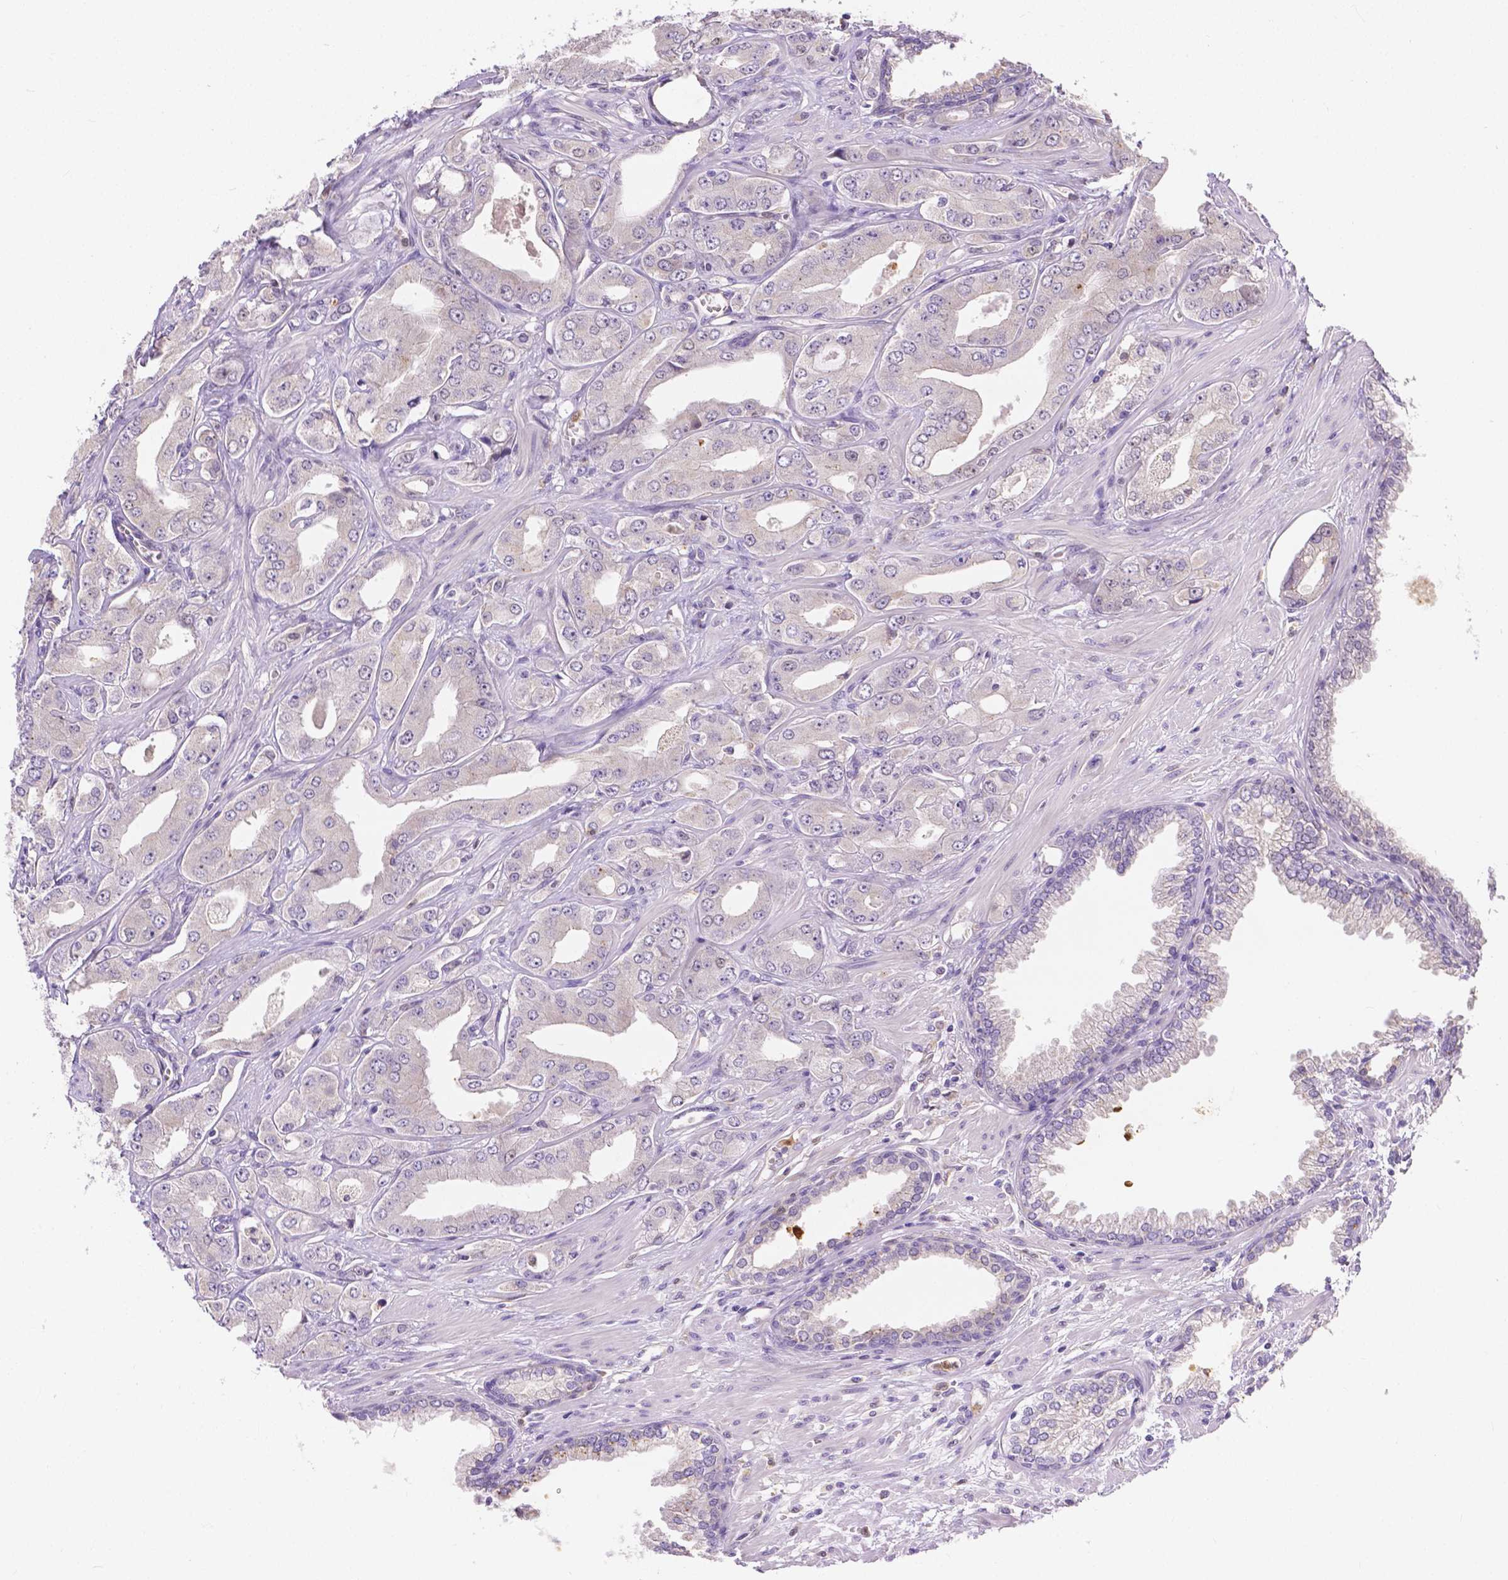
{"staining": {"intensity": "negative", "quantity": "none", "location": "none"}, "tissue": "prostate cancer", "cell_type": "Tumor cells", "image_type": "cancer", "snomed": [{"axis": "morphology", "description": "Adenocarcinoma, Low grade"}, {"axis": "topography", "description": "Prostate"}], "caption": "DAB (3,3'-diaminobenzidine) immunohistochemical staining of prostate adenocarcinoma (low-grade) demonstrates no significant staining in tumor cells. The staining is performed using DAB (3,3'-diaminobenzidine) brown chromogen with nuclei counter-stained in using hematoxylin.", "gene": "ZNRD2", "patient": {"sex": "male", "age": 60}}